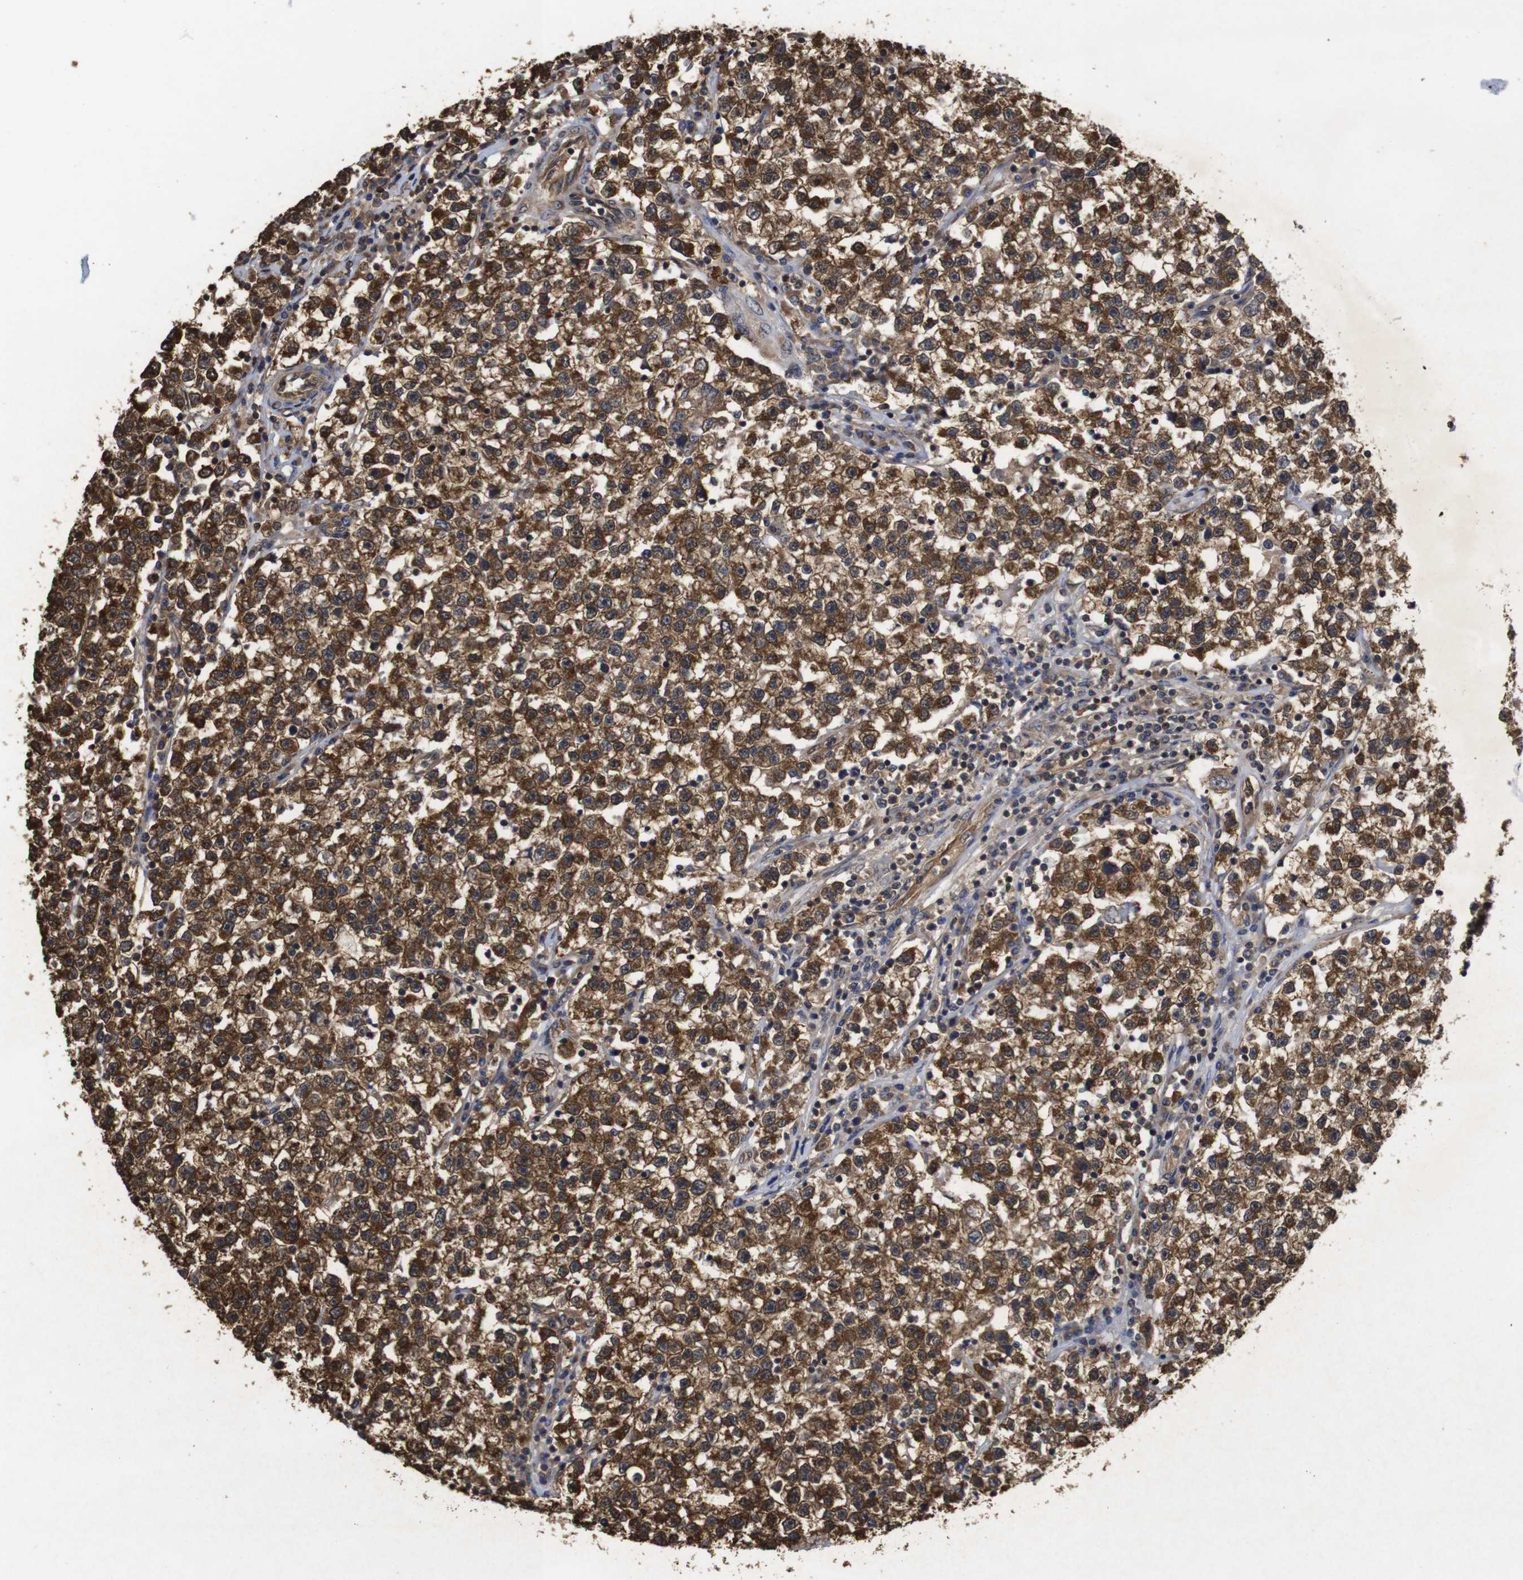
{"staining": {"intensity": "strong", "quantity": ">75%", "location": "cytoplasmic/membranous,nuclear"}, "tissue": "testis cancer", "cell_type": "Tumor cells", "image_type": "cancer", "snomed": [{"axis": "morphology", "description": "Seminoma, NOS"}, {"axis": "topography", "description": "Testis"}], "caption": "Protein staining by immunohistochemistry demonstrates strong cytoplasmic/membranous and nuclear positivity in approximately >75% of tumor cells in testis cancer. Immunohistochemistry (ihc) stains the protein in brown and the nuclei are stained blue.", "gene": "SUMO3", "patient": {"sex": "male", "age": 22}}